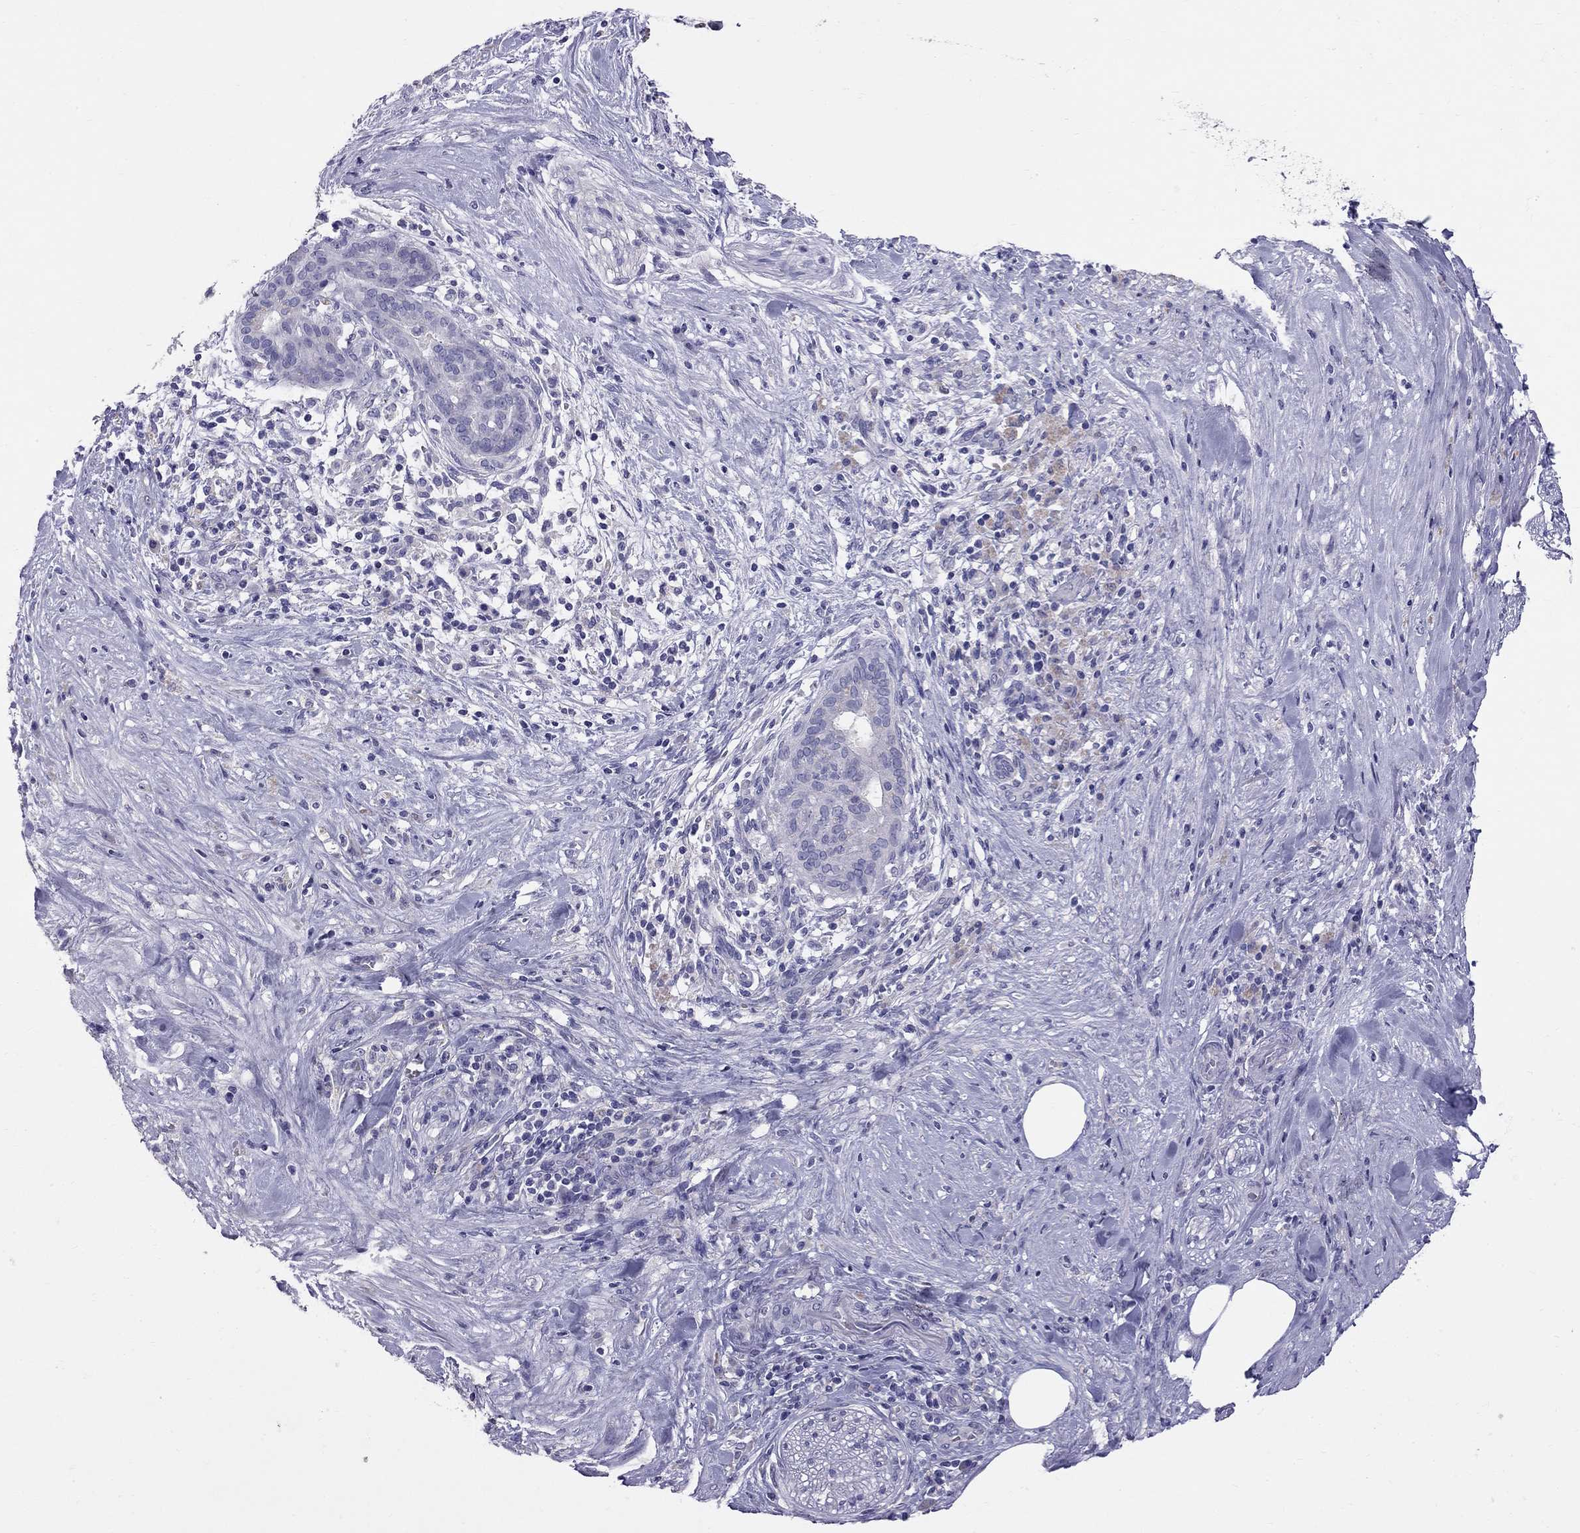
{"staining": {"intensity": "negative", "quantity": "none", "location": "none"}, "tissue": "pancreatic cancer", "cell_type": "Tumor cells", "image_type": "cancer", "snomed": [{"axis": "morphology", "description": "Adenocarcinoma, NOS"}, {"axis": "topography", "description": "Pancreas"}], "caption": "Tumor cells show no significant expression in pancreatic cancer (adenocarcinoma). (DAB (3,3'-diaminobenzidine) IHC visualized using brightfield microscopy, high magnification).", "gene": "CFAP91", "patient": {"sex": "male", "age": 44}}